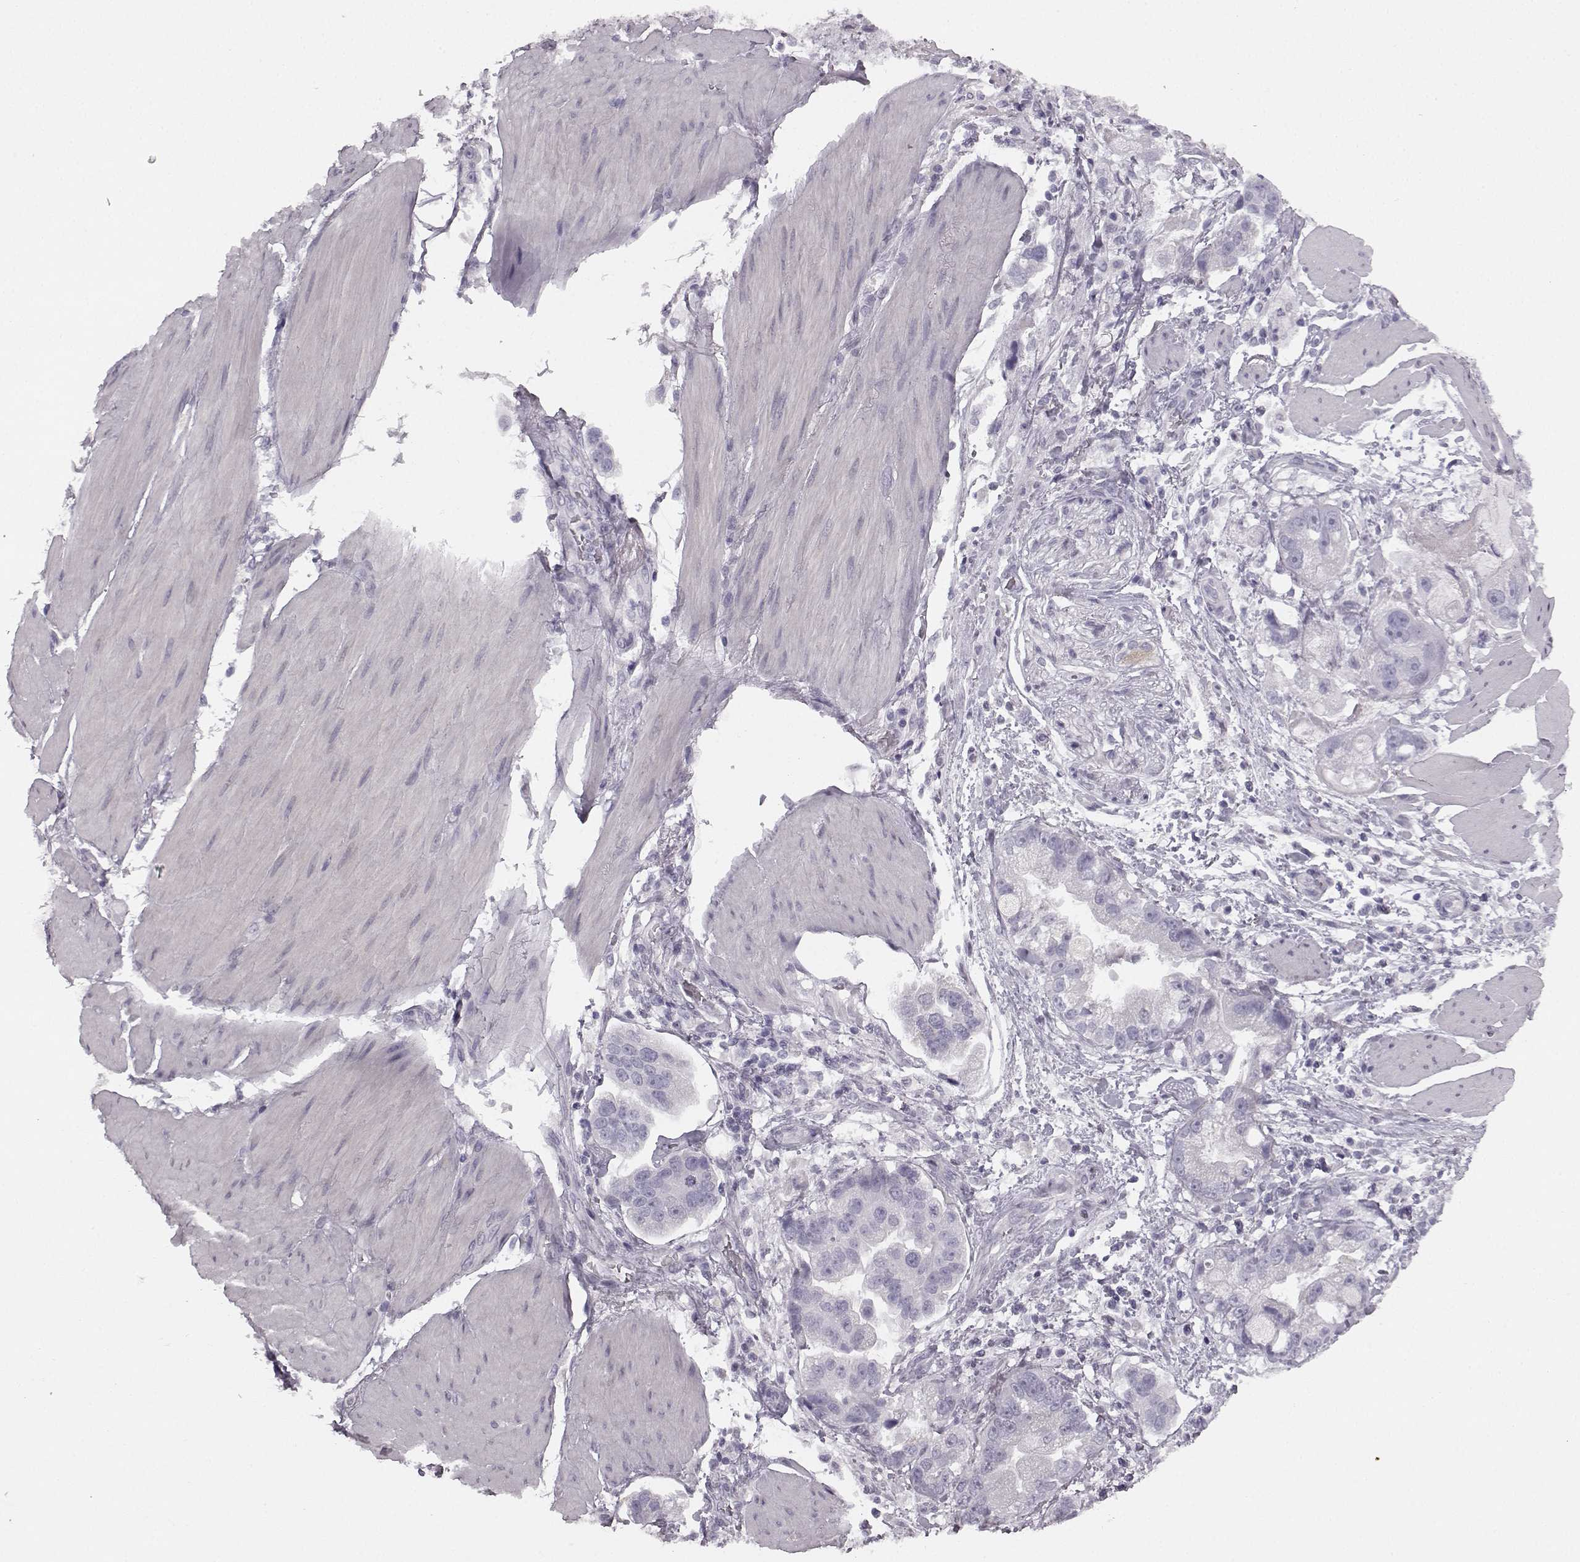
{"staining": {"intensity": "negative", "quantity": "none", "location": "none"}, "tissue": "stomach cancer", "cell_type": "Tumor cells", "image_type": "cancer", "snomed": [{"axis": "morphology", "description": "Adenocarcinoma, NOS"}, {"axis": "topography", "description": "Stomach"}], "caption": "Immunohistochemical staining of human stomach cancer exhibits no significant staining in tumor cells.", "gene": "SEMG2", "patient": {"sex": "male", "age": 59}}